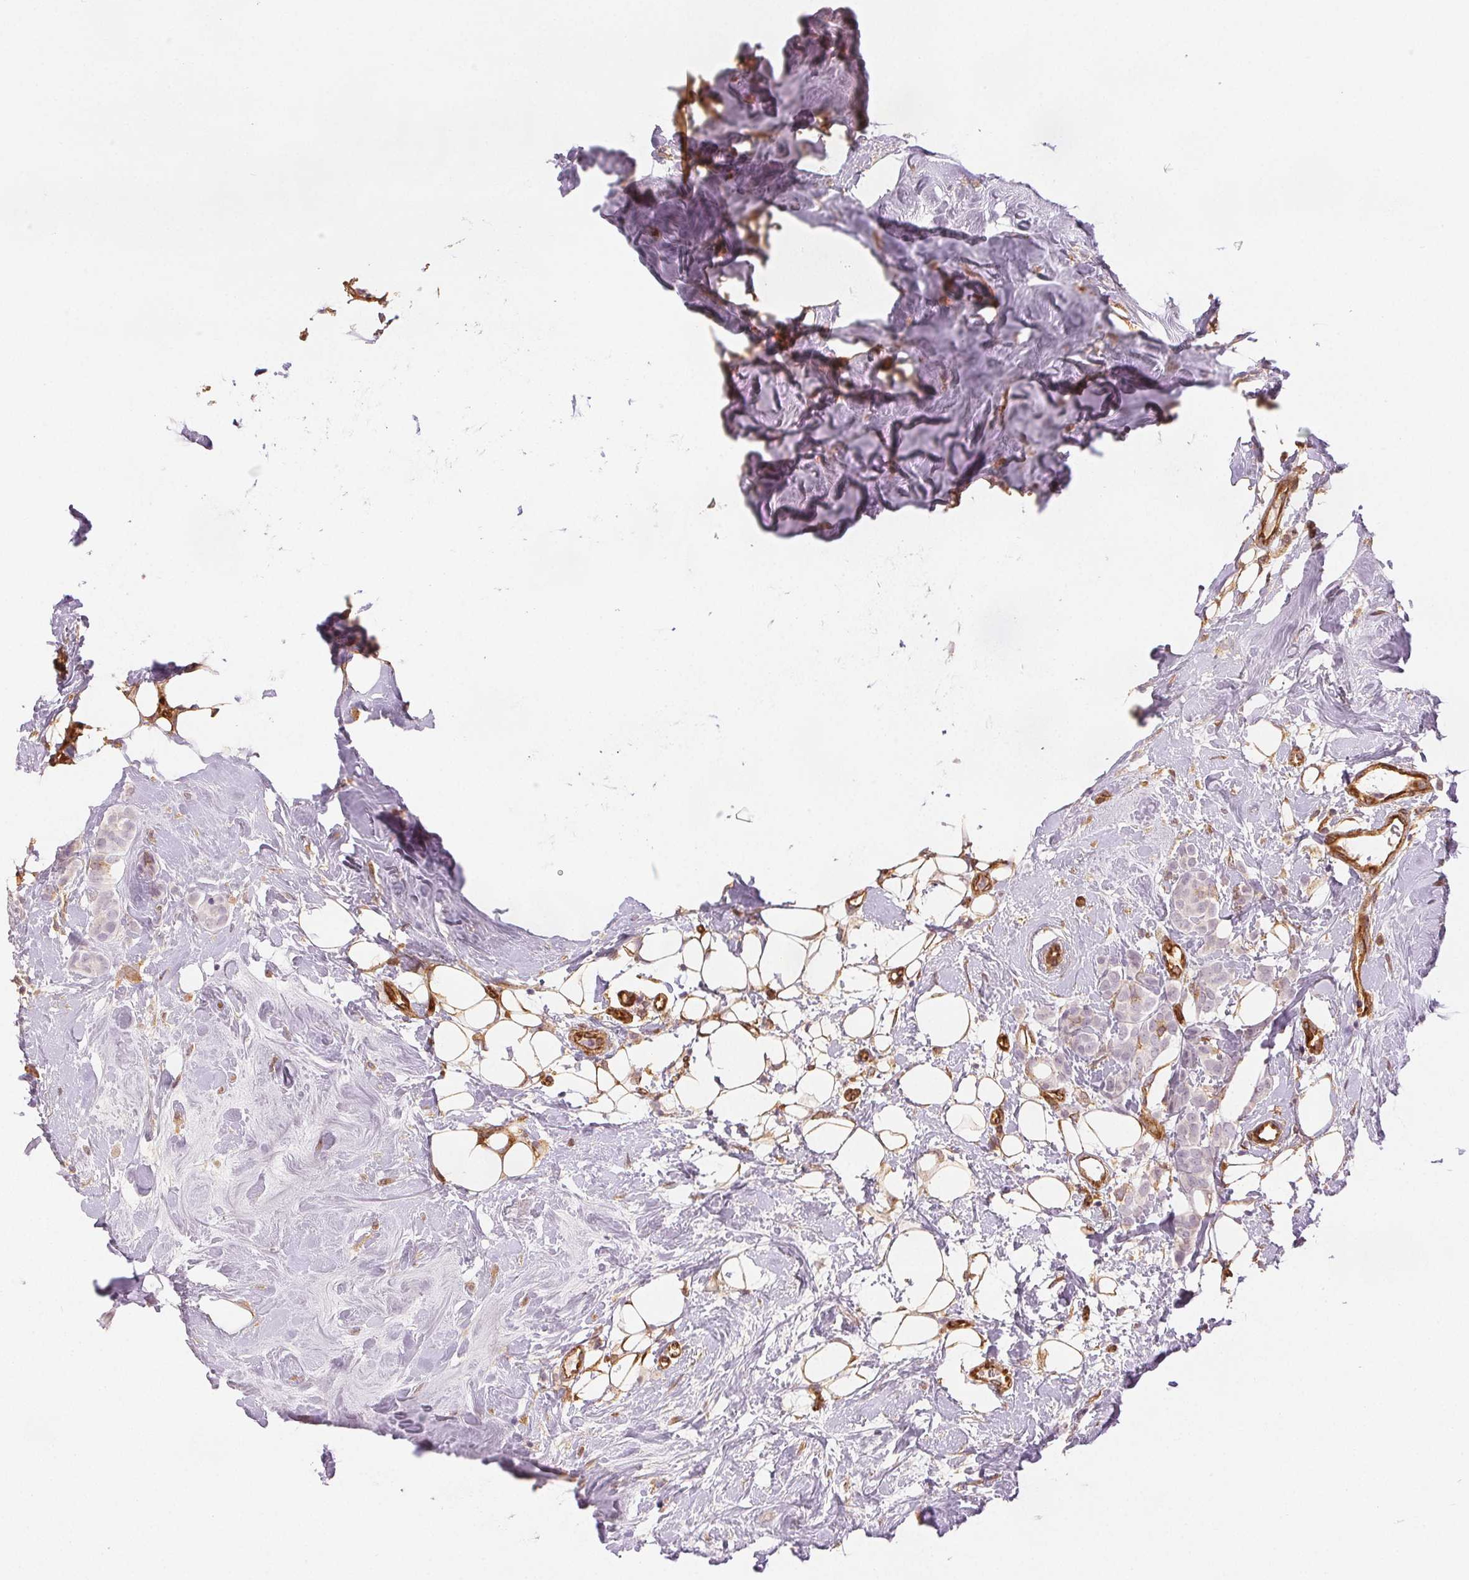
{"staining": {"intensity": "negative", "quantity": "none", "location": "none"}, "tissue": "breast cancer", "cell_type": "Tumor cells", "image_type": "cancer", "snomed": [{"axis": "morphology", "description": "Lobular carcinoma"}, {"axis": "topography", "description": "Breast"}], "caption": "An immunohistochemistry (IHC) image of breast lobular carcinoma is shown. There is no staining in tumor cells of breast lobular carcinoma.", "gene": "DIAPH2", "patient": {"sex": "female", "age": 49}}